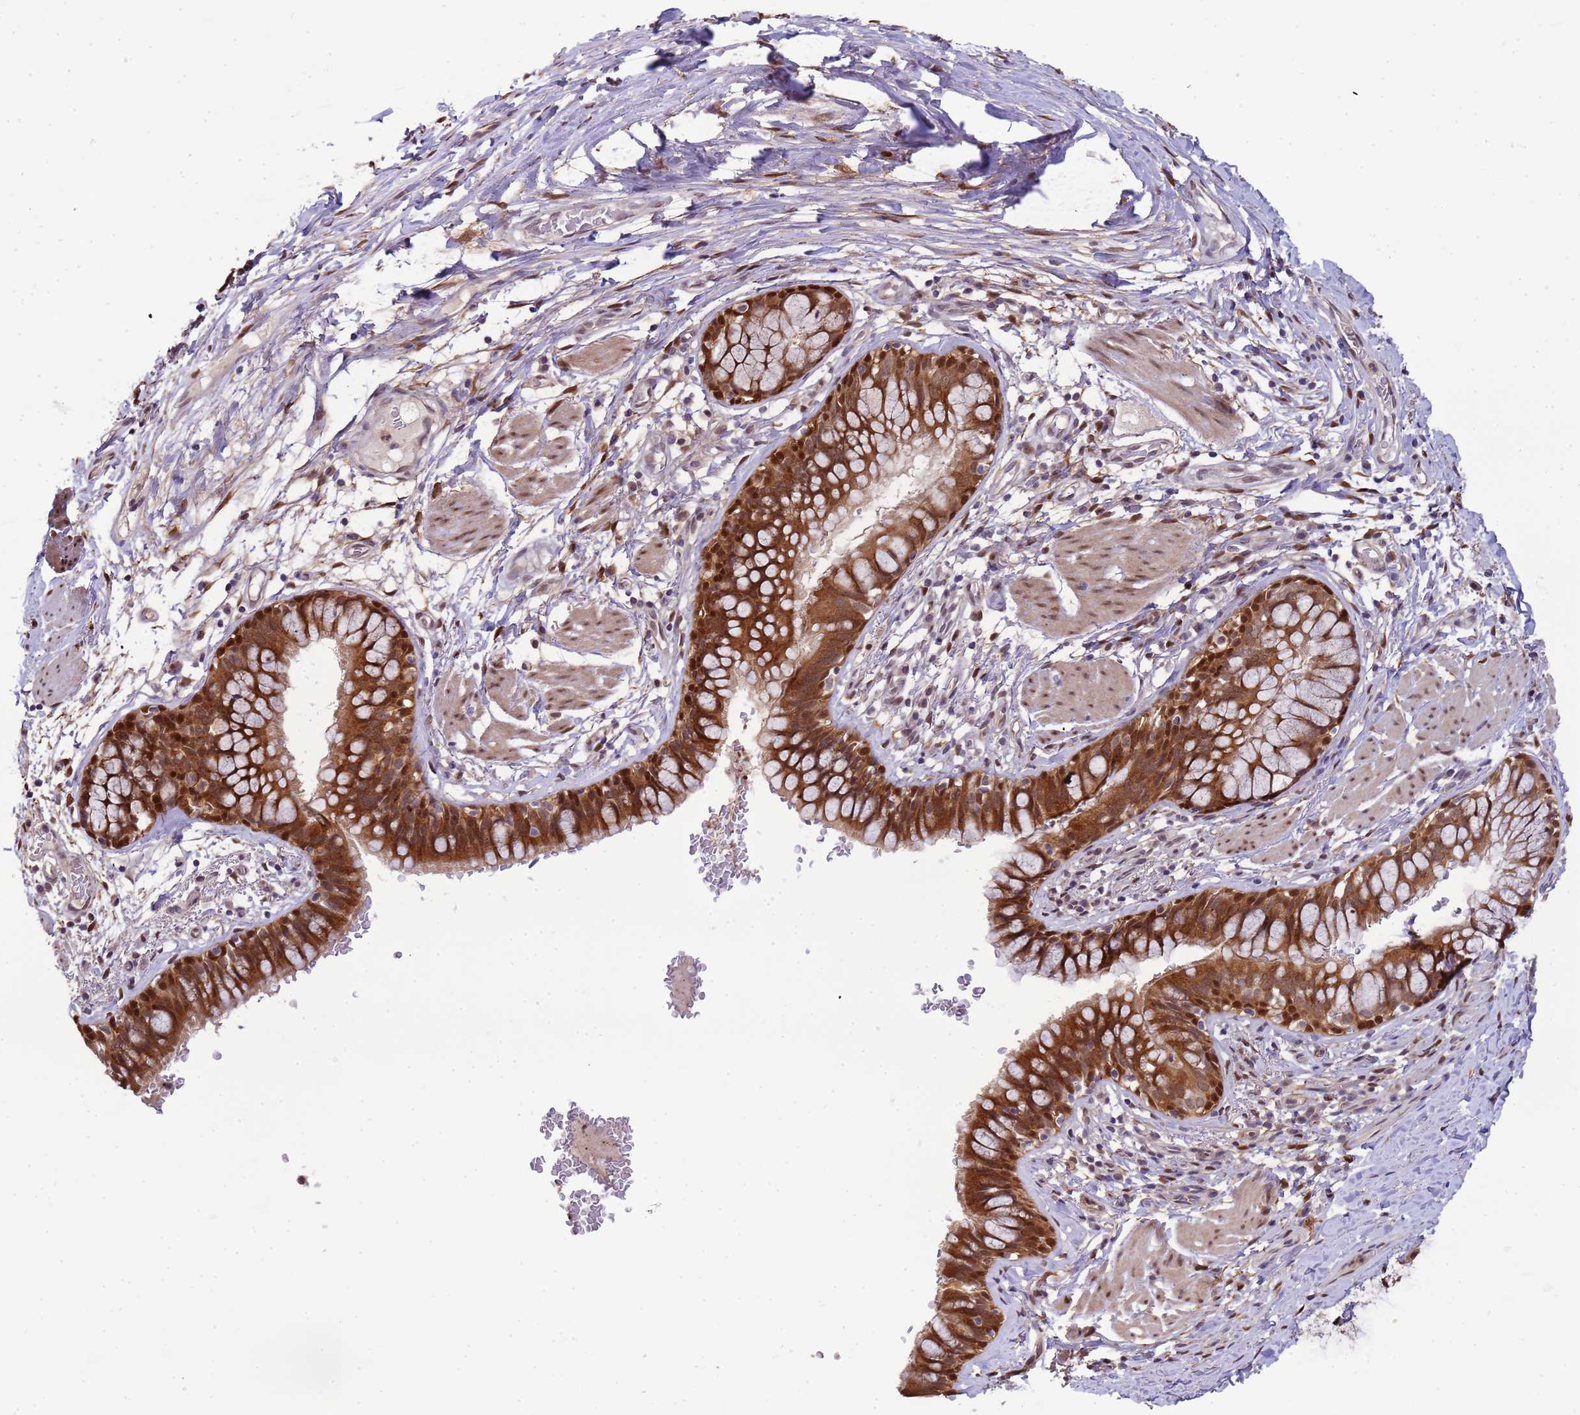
{"staining": {"intensity": "strong", "quantity": ">75%", "location": "cytoplasmic/membranous,nuclear"}, "tissue": "bronchus", "cell_type": "Respiratory epithelial cells", "image_type": "normal", "snomed": [{"axis": "morphology", "description": "Normal tissue, NOS"}, {"axis": "topography", "description": "Cartilage tissue"}, {"axis": "topography", "description": "Bronchus"}], "caption": "Unremarkable bronchus displays strong cytoplasmic/membranous,nuclear expression in approximately >75% of respiratory epithelial cells, visualized by immunohistochemistry. (Stains: DAB (3,3'-diaminobenzidine) in brown, nuclei in blue, Microscopy: brightfield microscopy at high magnification).", "gene": "ZBTB5", "patient": {"sex": "female", "age": 36}}